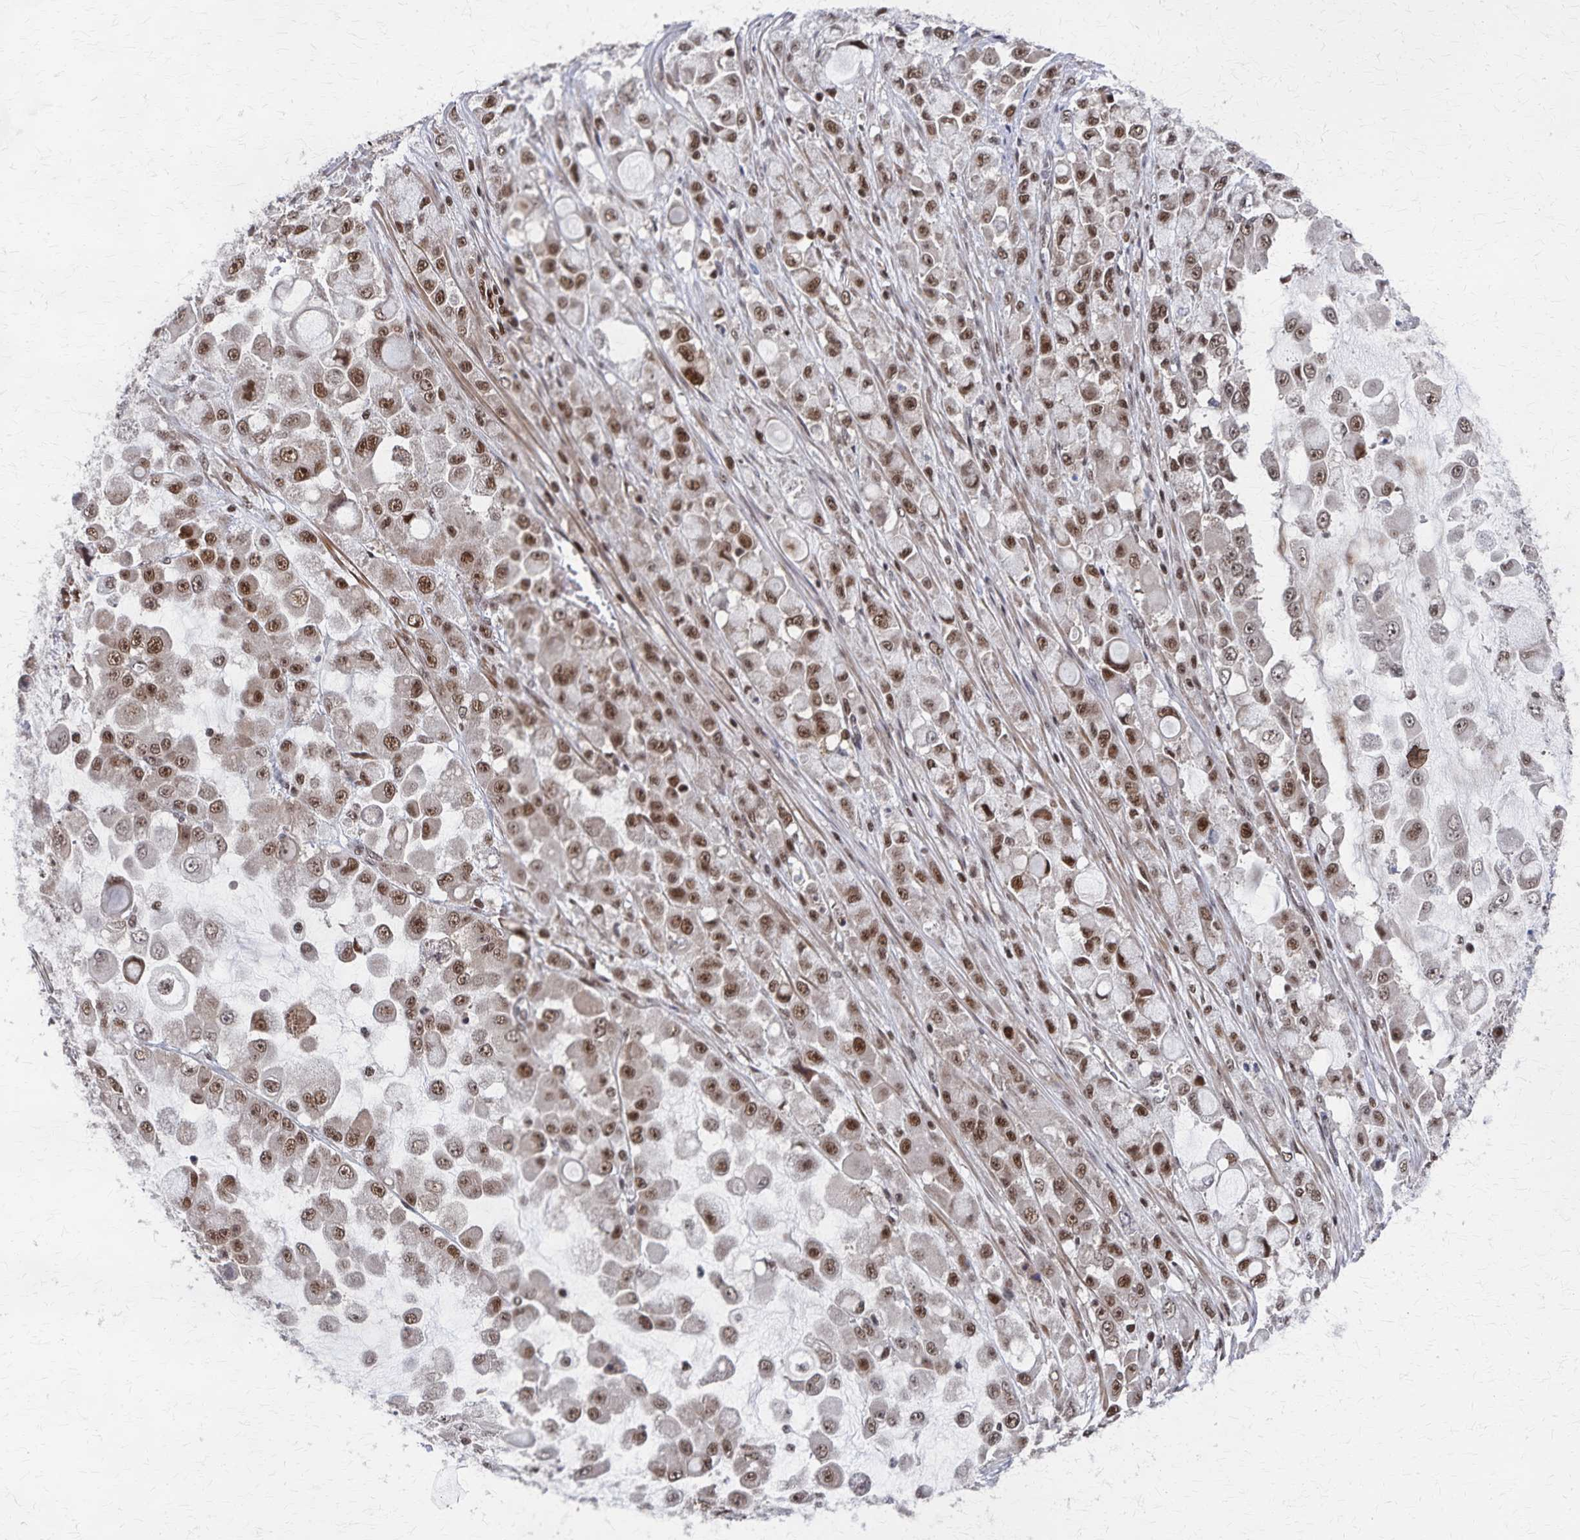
{"staining": {"intensity": "moderate", "quantity": ">75%", "location": "nuclear"}, "tissue": "stomach cancer", "cell_type": "Tumor cells", "image_type": "cancer", "snomed": [{"axis": "morphology", "description": "Adenocarcinoma, NOS"}, {"axis": "topography", "description": "Stomach"}], "caption": "Immunohistochemical staining of human adenocarcinoma (stomach) displays medium levels of moderate nuclear protein expression in approximately >75% of tumor cells. The staining was performed using DAB, with brown indicating positive protein expression. Nuclei are stained blue with hematoxylin.", "gene": "GTF2B", "patient": {"sex": "female", "age": 76}}